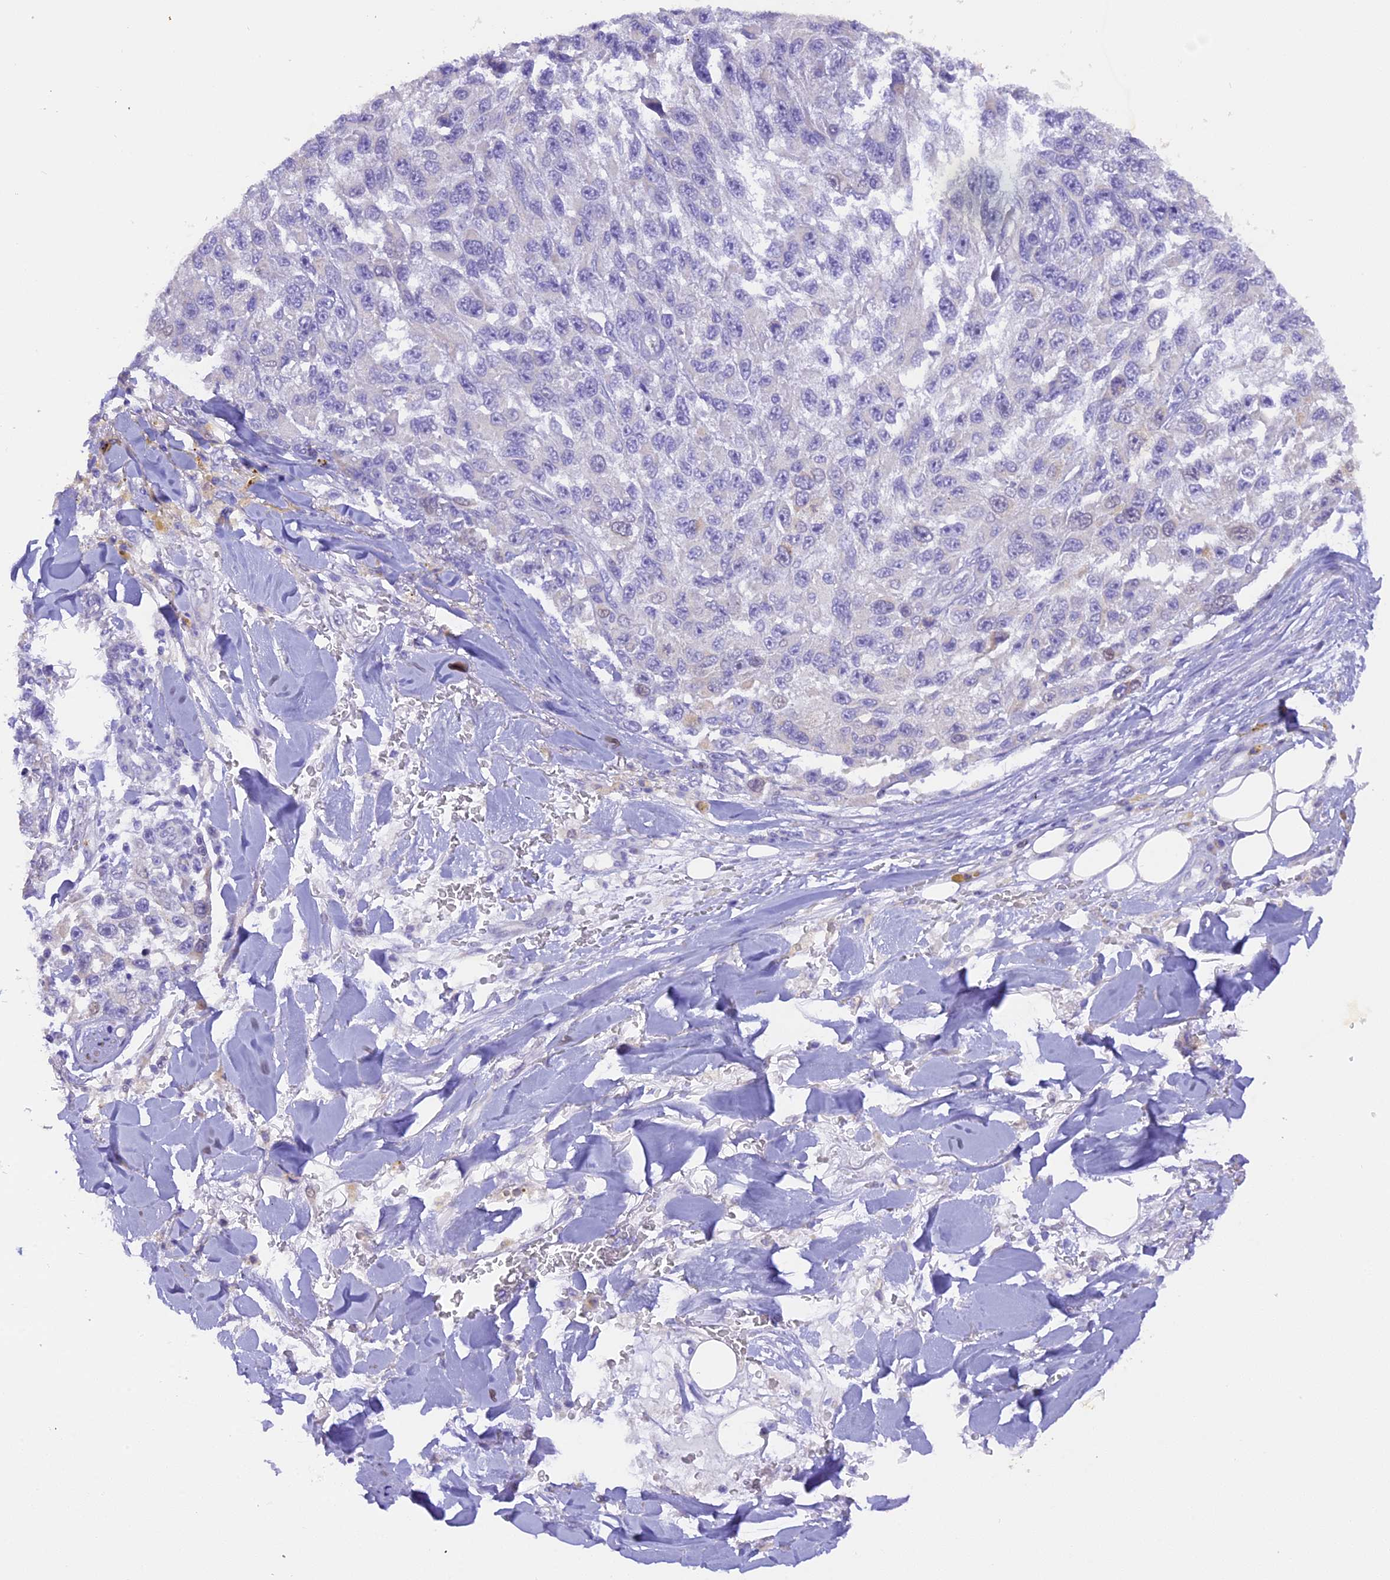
{"staining": {"intensity": "negative", "quantity": "none", "location": "none"}, "tissue": "melanoma", "cell_type": "Tumor cells", "image_type": "cancer", "snomed": [{"axis": "morphology", "description": "Normal tissue, NOS"}, {"axis": "morphology", "description": "Malignant melanoma, NOS"}, {"axis": "topography", "description": "Skin"}], "caption": "Immunohistochemistry (IHC) photomicrograph of neoplastic tissue: melanoma stained with DAB reveals no significant protein positivity in tumor cells.", "gene": "PKIA", "patient": {"sex": "female", "age": 96}}